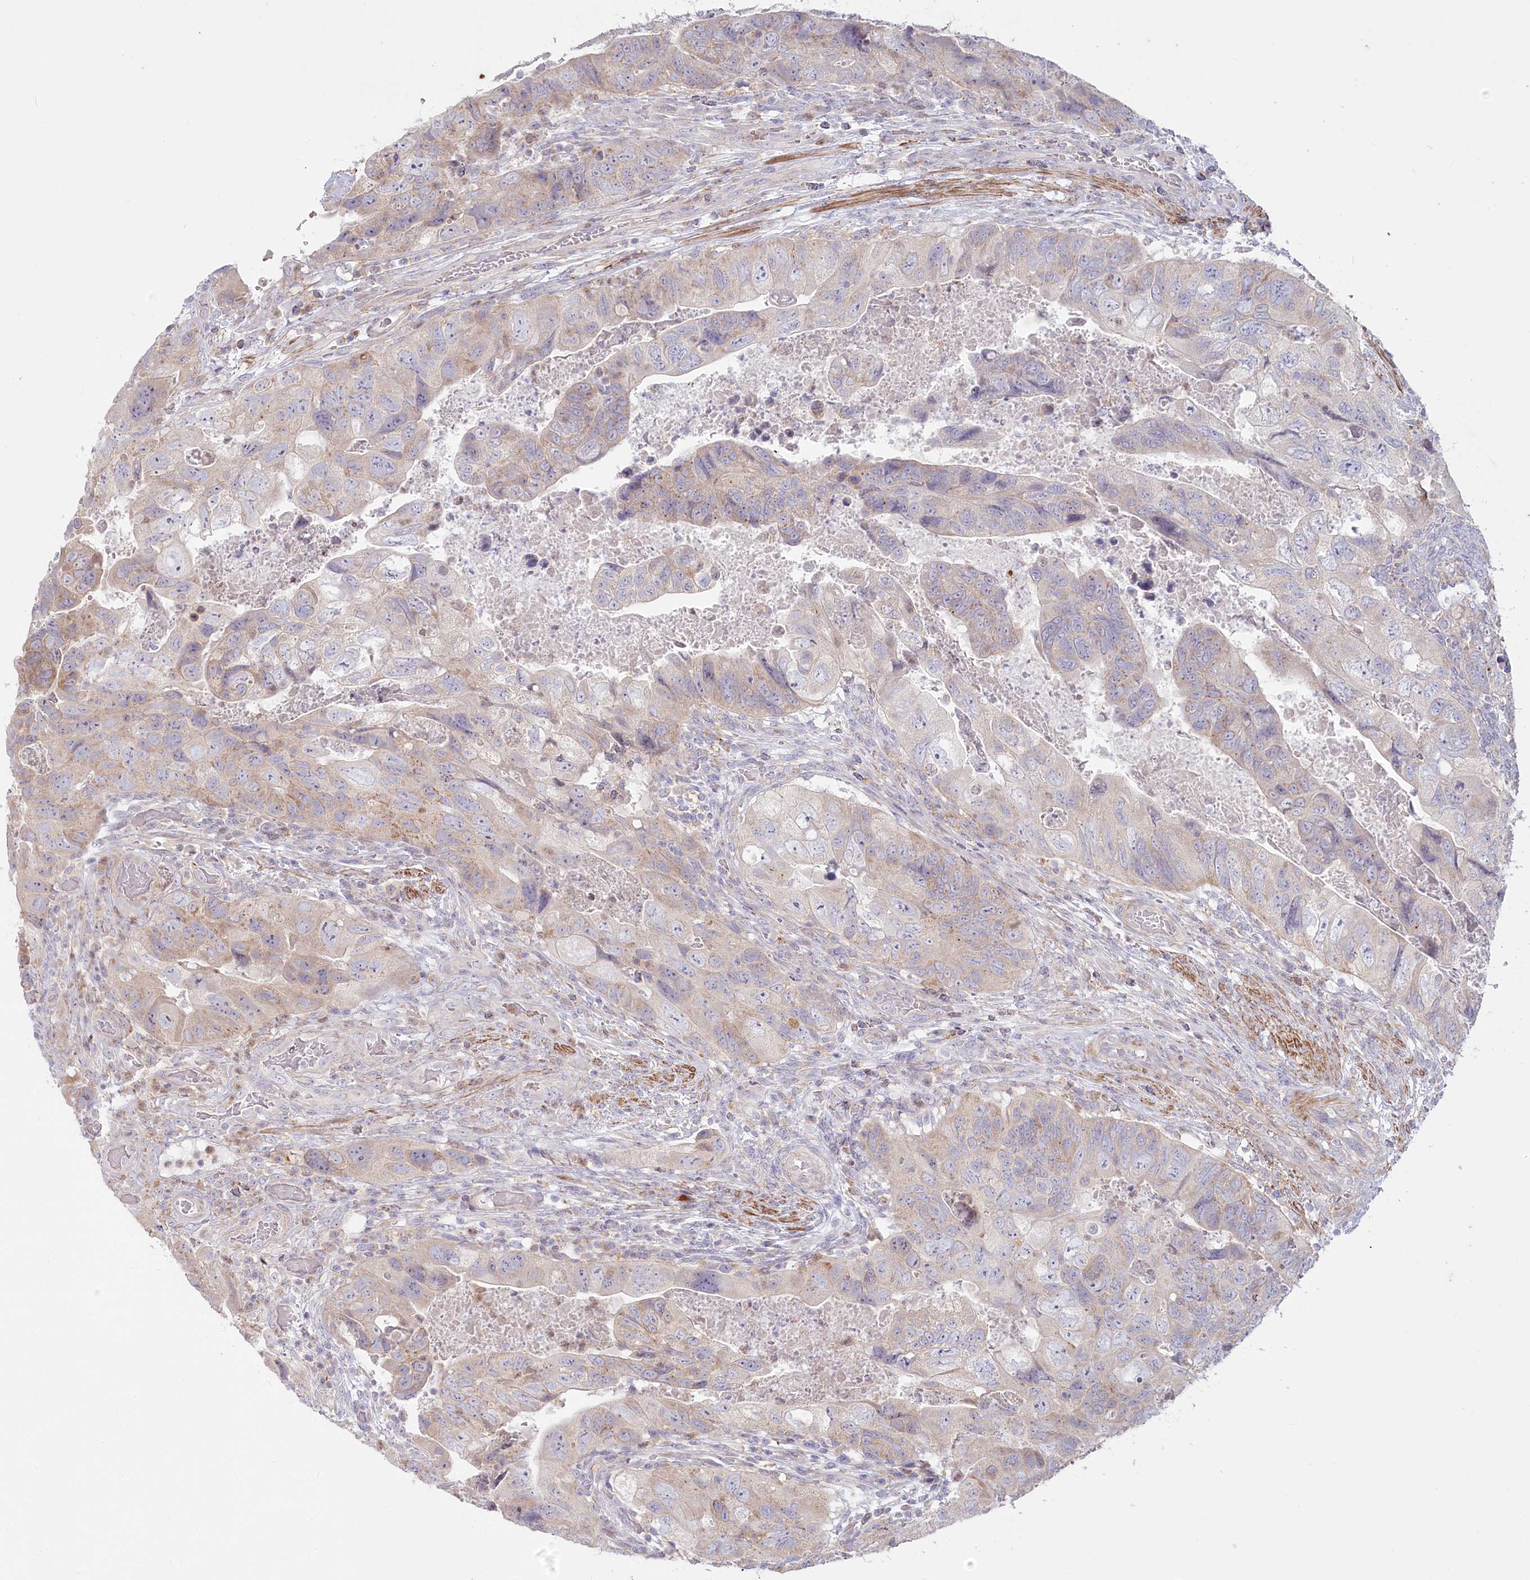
{"staining": {"intensity": "weak", "quantity": "25%-75%", "location": "cytoplasmic/membranous"}, "tissue": "colorectal cancer", "cell_type": "Tumor cells", "image_type": "cancer", "snomed": [{"axis": "morphology", "description": "Adenocarcinoma, NOS"}, {"axis": "topography", "description": "Rectum"}], "caption": "This is an image of immunohistochemistry staining of colorectal cancer, which shows weak staining in the cytoplasmic/membranous of tumor cells.", "gene": "MTG1", "patient": {"sex": "male", "age": 63}}